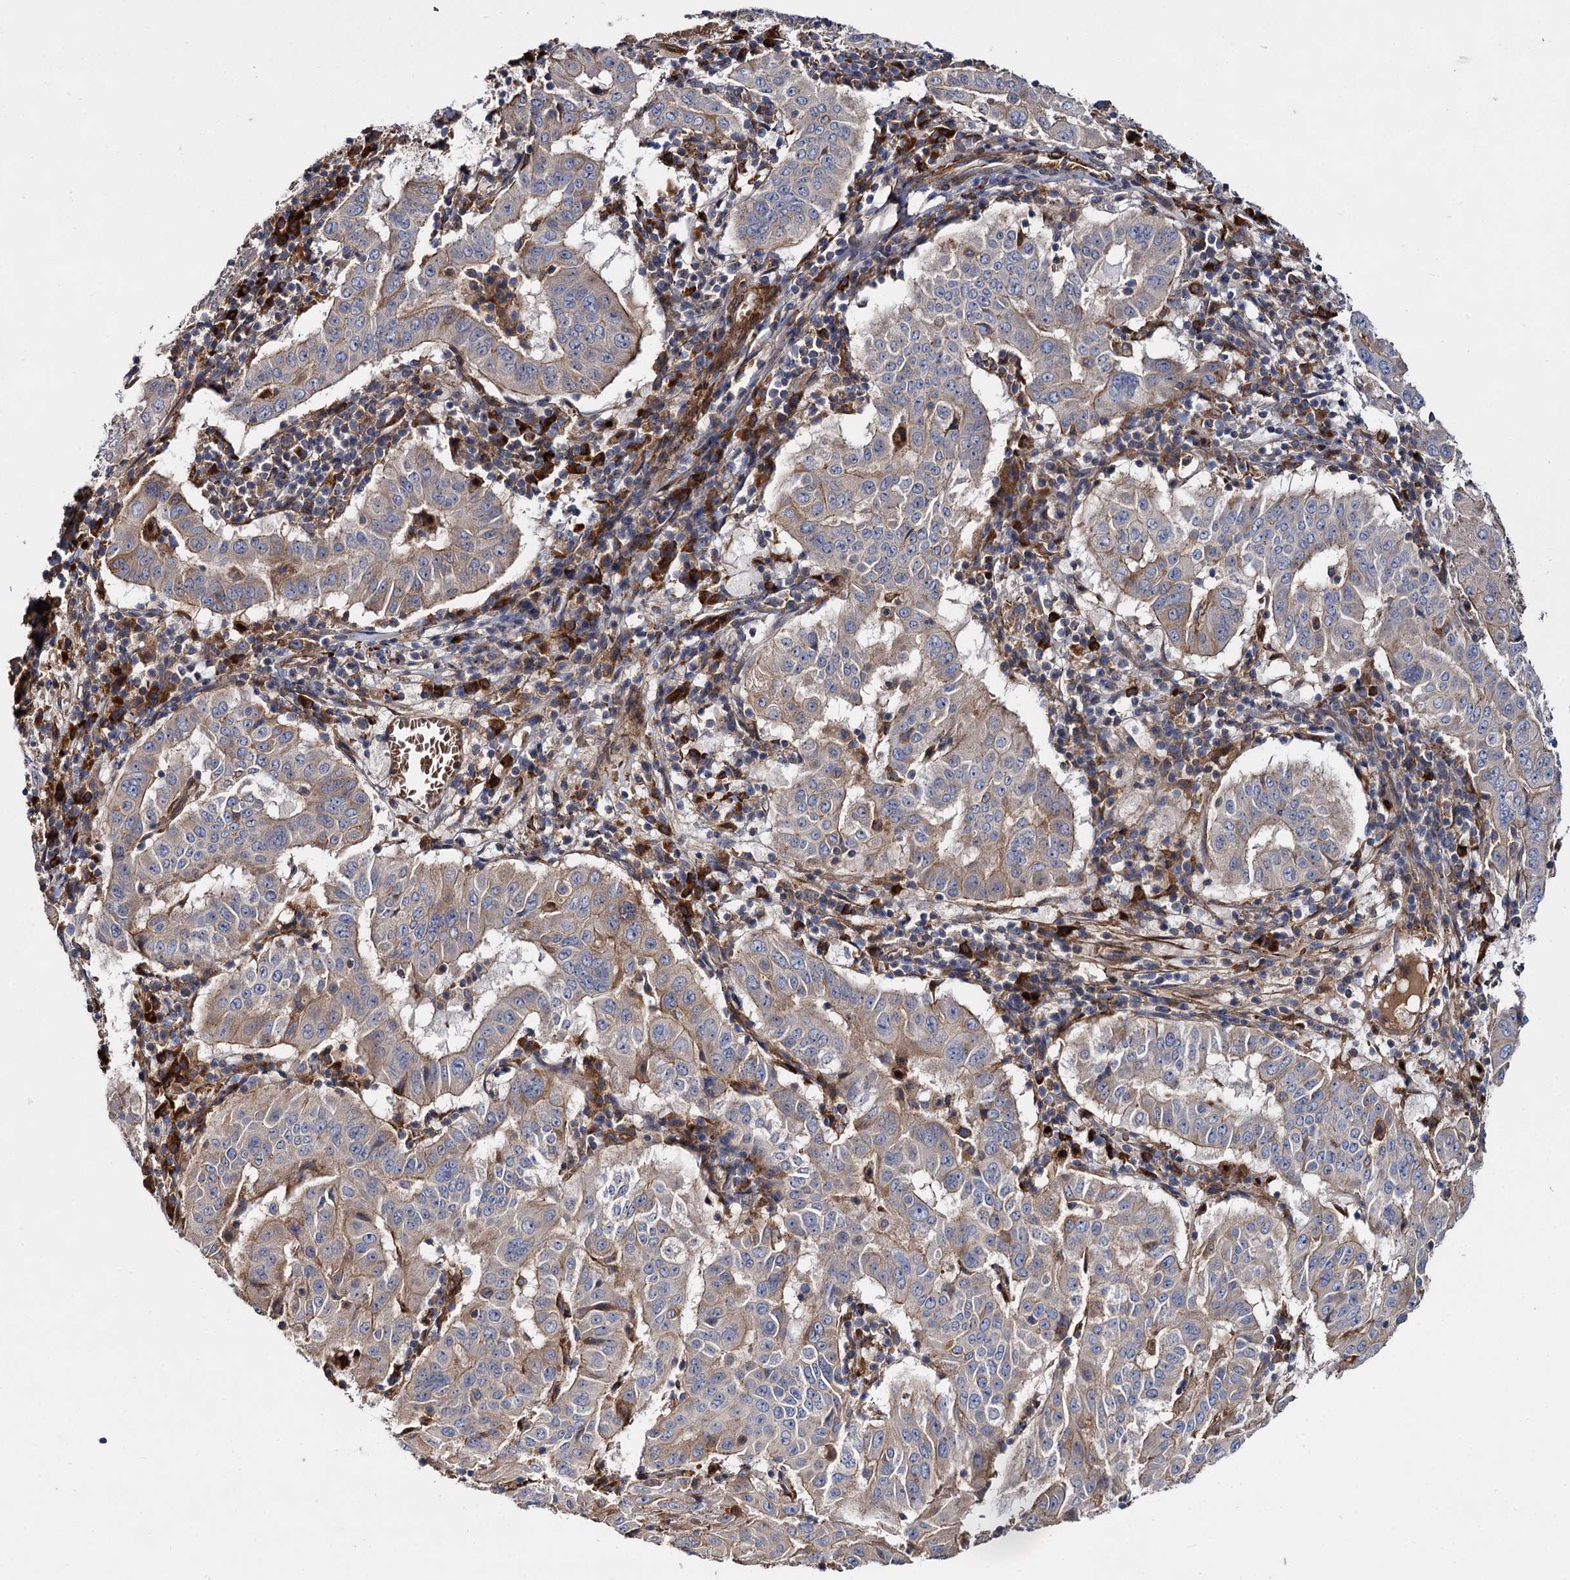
{"staining": {"intensity": "weak", "quantity": "25%-75%", "location": "cytoplasmic/membranous"}, "tissue": "pancreatic cancer", "cell_type": "Tumor cells", "image_type": "cancer", "snomed": [{"axis": "morphology", "description": "Adenocarcinoma, NOS"}, {"axis": "topography", "description": "Pancreas"}], "caption": "DAB immunohistochemical staining of human adenocarcinoma (pancreatic) displays weak cytoplasmic/membranous protein expression in about 25%-75% of tumor cells. (DAB IHC with brightfield microscopy, high magnification).", "gene": "ISM2", "patient": {"sex": "male", "age": 63}}